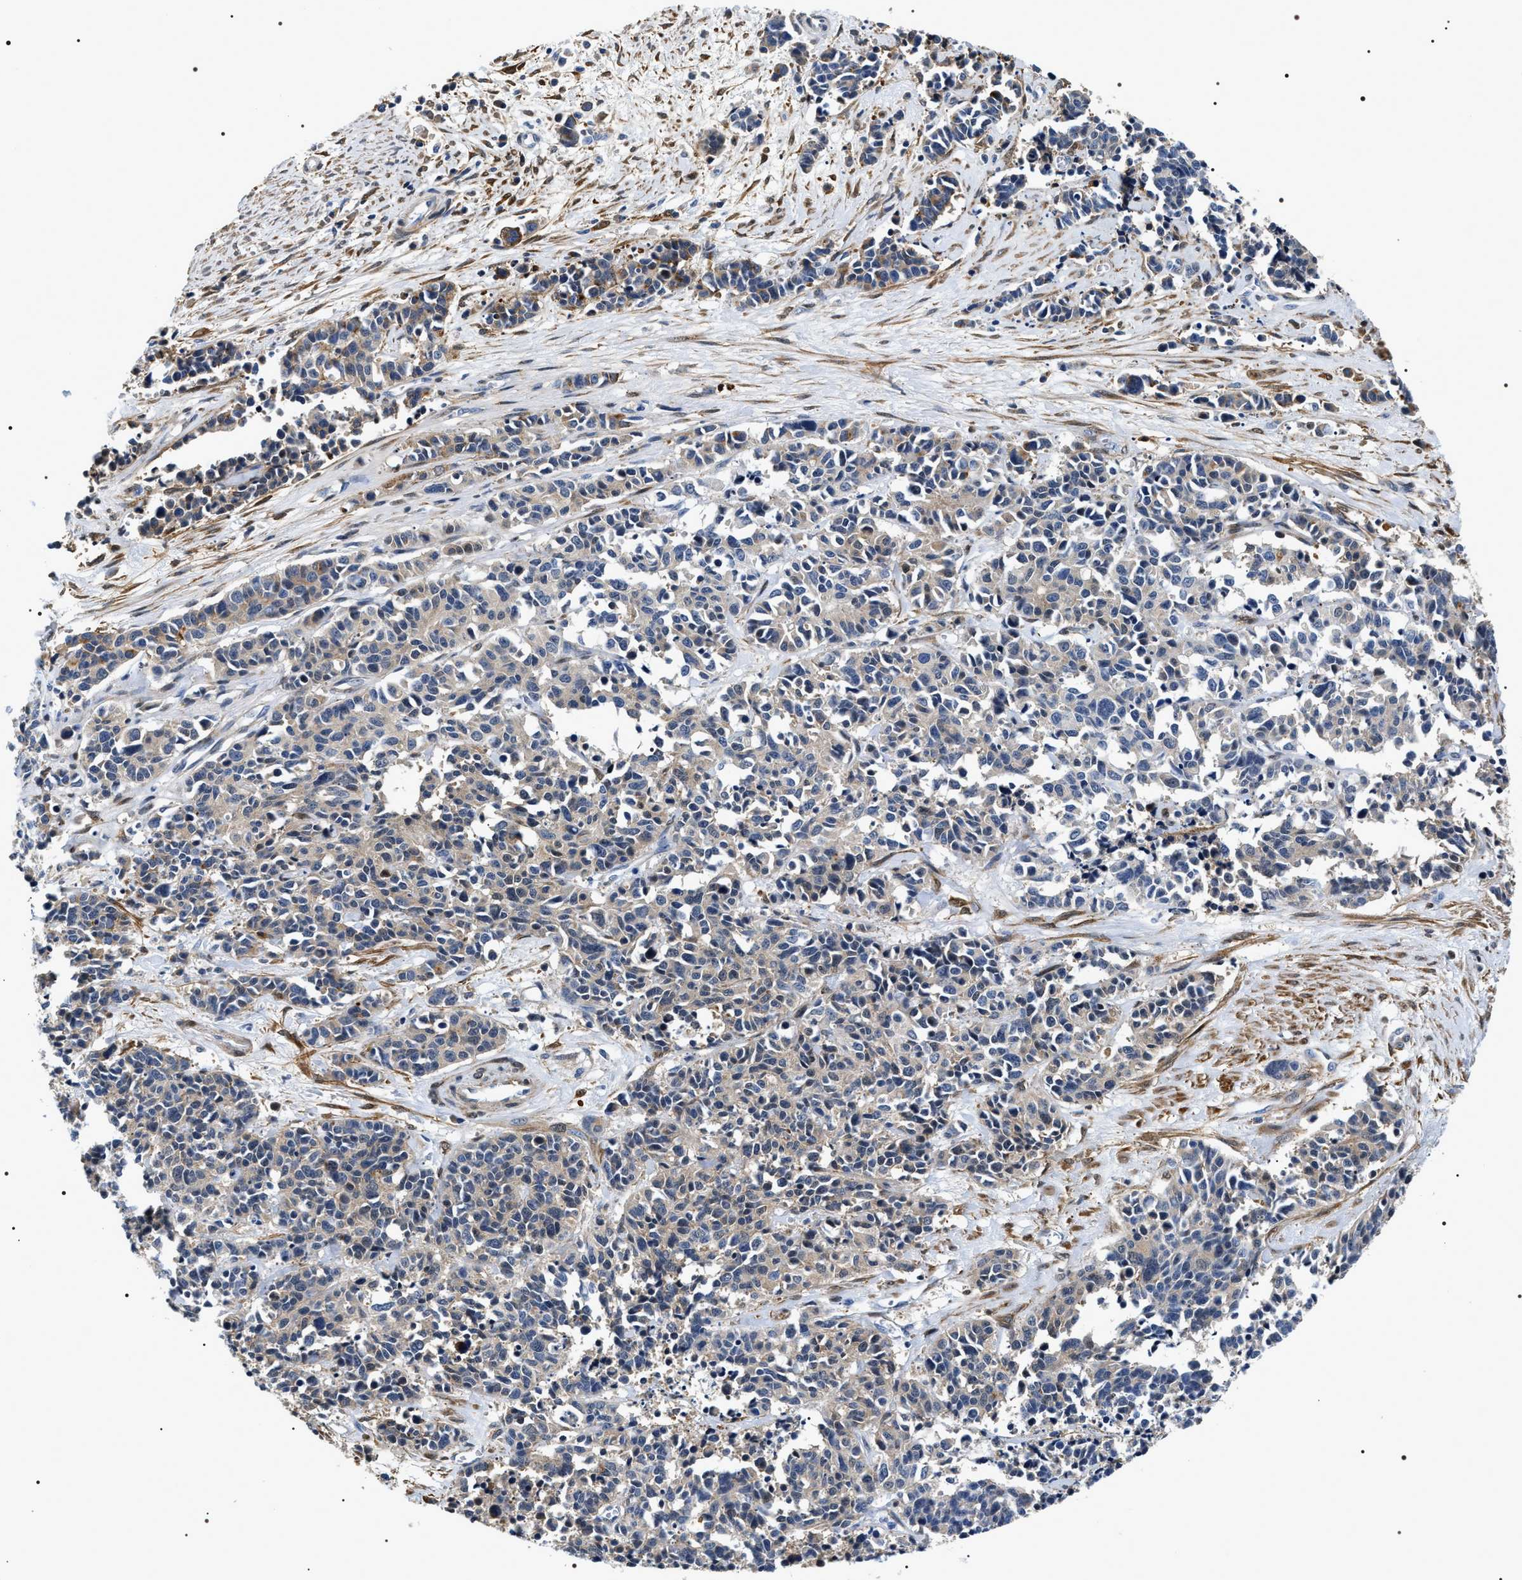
{"staining": {"intensity": "negative", "quantity": "none", "location": "none"}, "tissue": "cervical cancer", "cell_type": "Tumor cells", "image_type": "cancer", "snomed": [{"axis": "morphology", "description": "Squamous cell carcinoma, NOS"}, {"axis": "topography", "description": "Cervix"}], "caption": "An immunohistochemistry (IHC) image of cervical squamous cell carcinoma is shown. There is no staining in tumor cells of cervical squamous cell carcinoma.", "gene": "BAG2", "patient": {"sex": "female", "age": 35}}